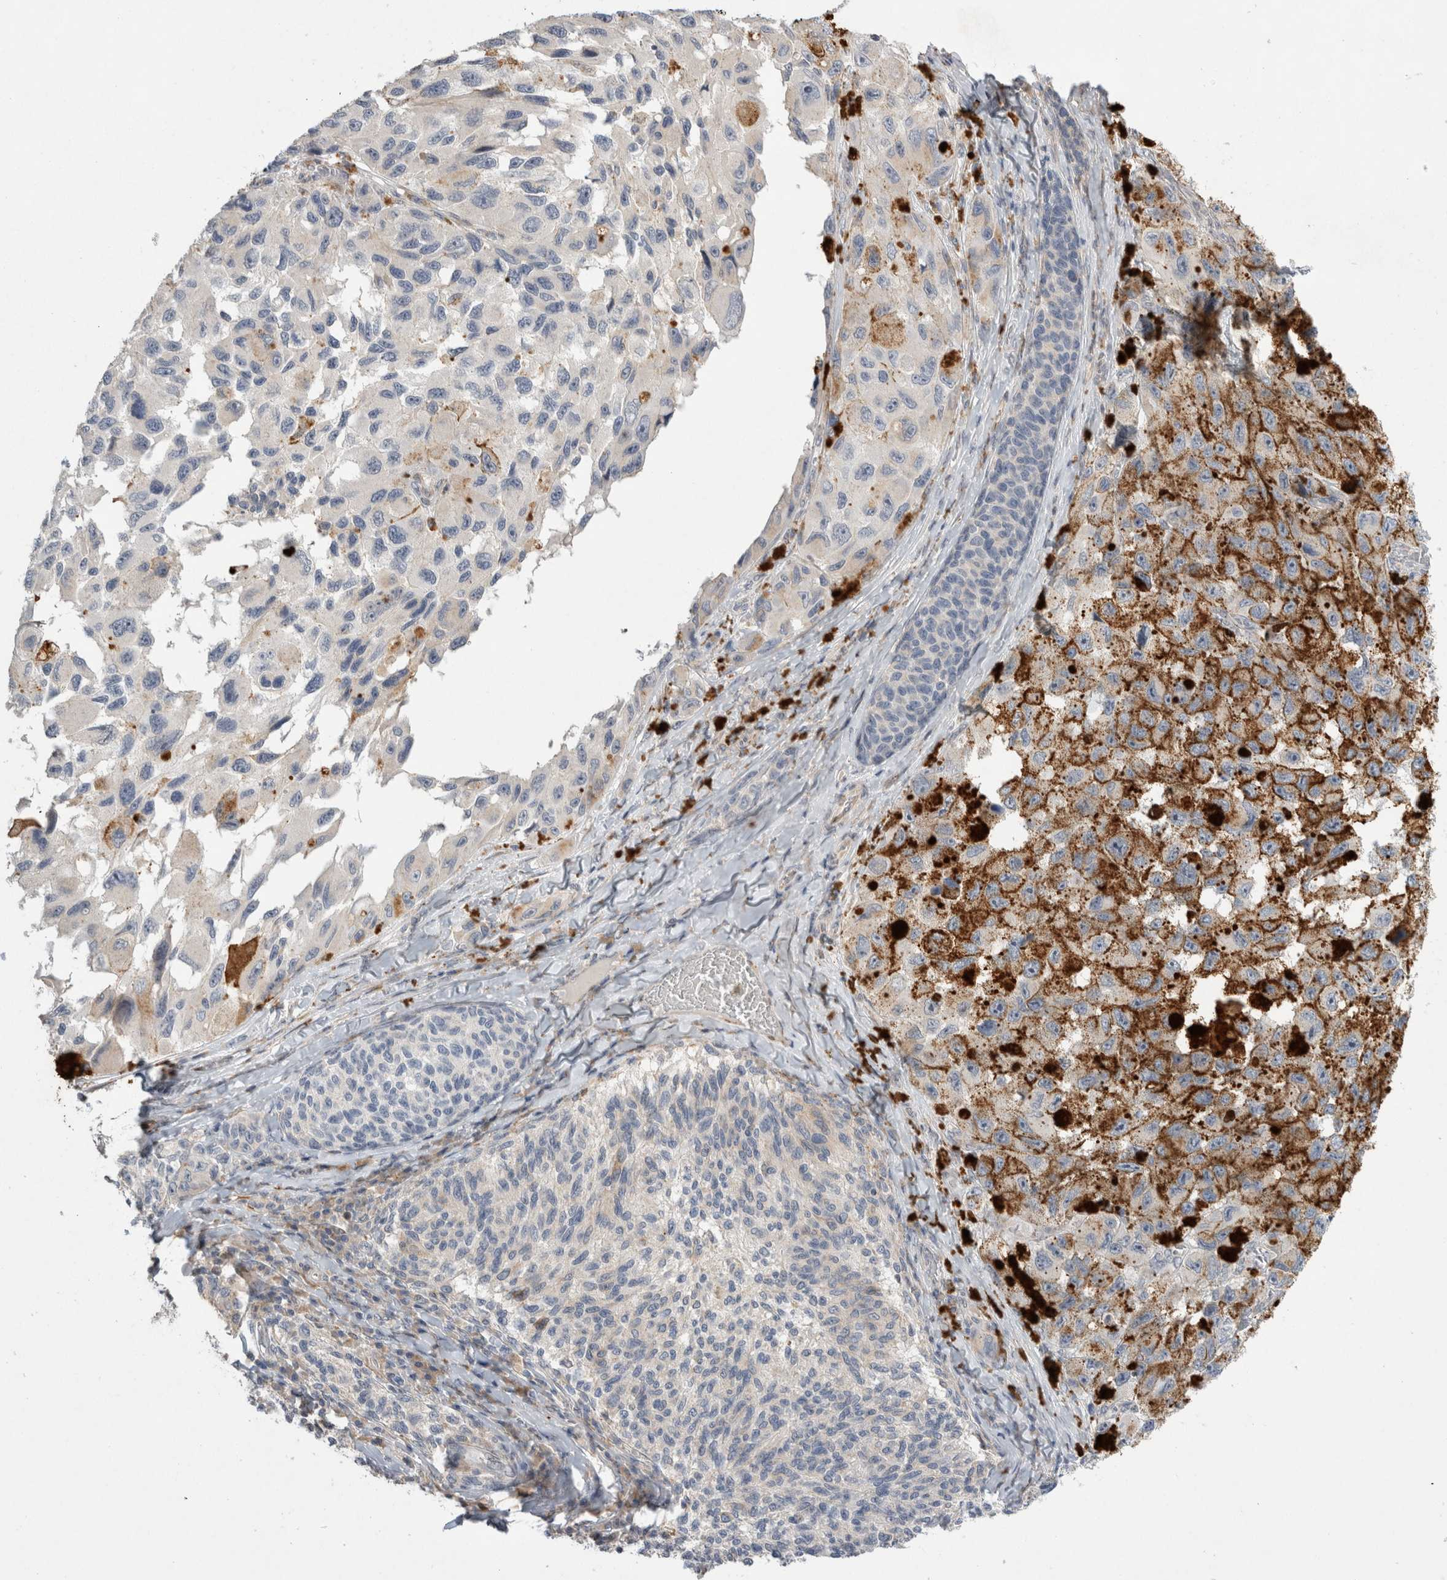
{"staining": {"intensity": "negative", "quantity": "none", "location": "none"}, "tissue": "melanoma", "cell_type": "Tumor cells", "image_type": "cancer", "snomed": [{"axis": "morphology", "description": "Malignant melanoma, NOS"}, {"axis": "topography", "description": "Skin"}], "caption": "Malignant melanoma was stained to show a protein in brown. There is no significant positivity in tumor cells.", "gene": "TRMT9B", "patient": {"sex": "female", "age": 73}}